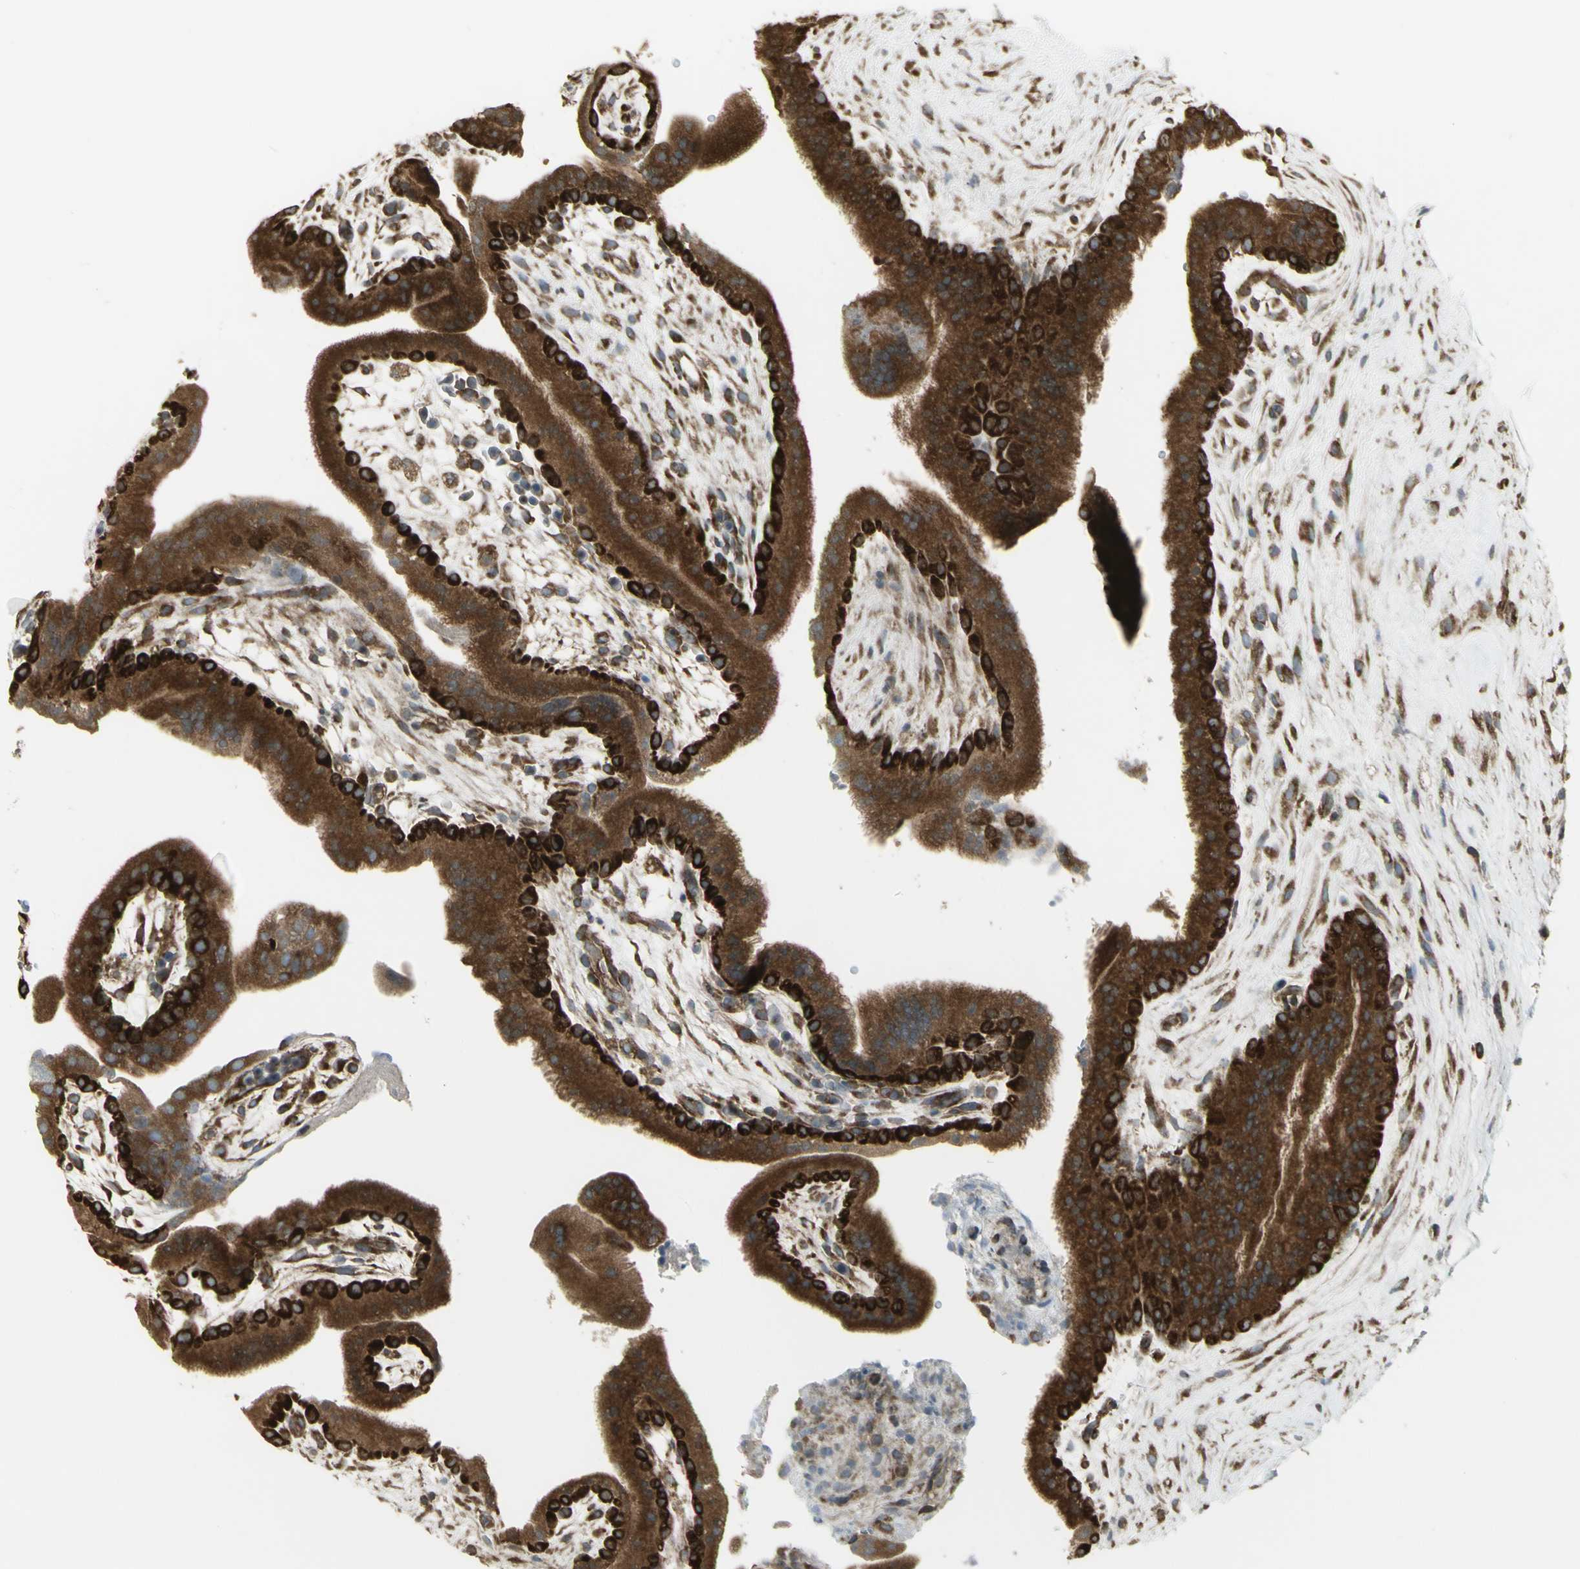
{"staining": {"intensity": "strong", "quantity": ">75%", "location": "cytoplasmic/membranous"}, "tissue": "placenta", "cell_type": "Trophoblastic cells", "image_type": "normal", "snomed": [{"axis": "morphology", "description": "Normal tissue, NOS"}, {"axis": "topography", "description": "Placenta"}], "caption": "DAB (3,3'-diaminobenzidine) immunohistochemical staining of benign human placenta exhibits strong cytoplasmic/membranous protein expression in about >75% of trophoblastic cells.", "gene": "FKBP3", "patient": {"sex": "female", "age": 19}}